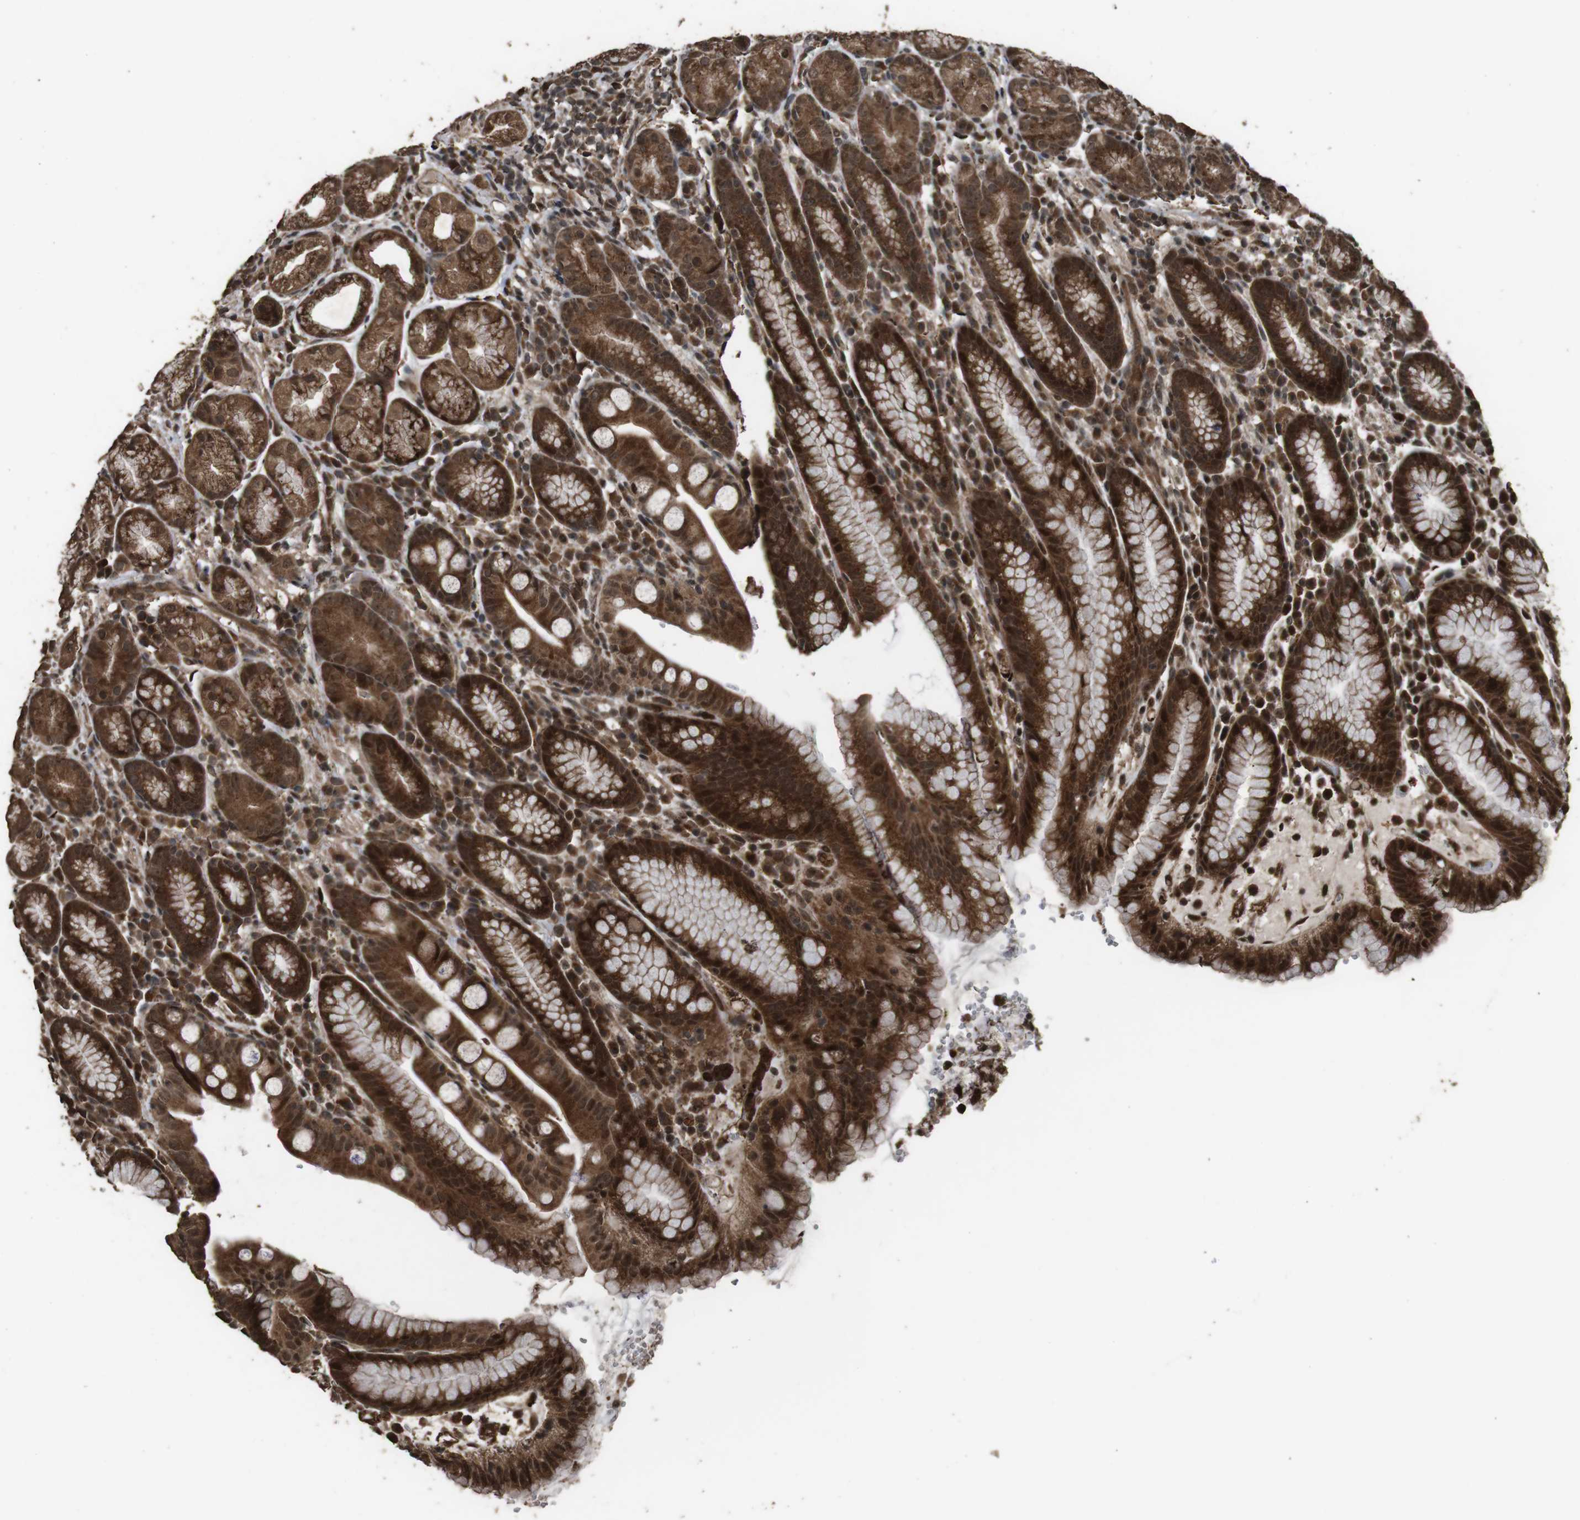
{"staining": {"intensity": "strong", "quantity": ">75%", "location": "cytoplasmic/membranous,nuclear"}, "tissue": "stomach", "cell_type": "Glandular cells", "image_type": "normal", "snomed": [{"axis": "morphology", "description": "Normal tissue, NOS"}, {"axis": "topography", "description": "Stomach, lower"}], "caption": "Immunohistochemistry photomicrograph of unremarkable human stomach stained for a protein (brown), which displays high levels of strong cytoplasmic/membranous,nuclear staining in approximately >75% of glandular cells.", "gene": "RRAS2", "patient": {"sex": "male", "age": 52}}